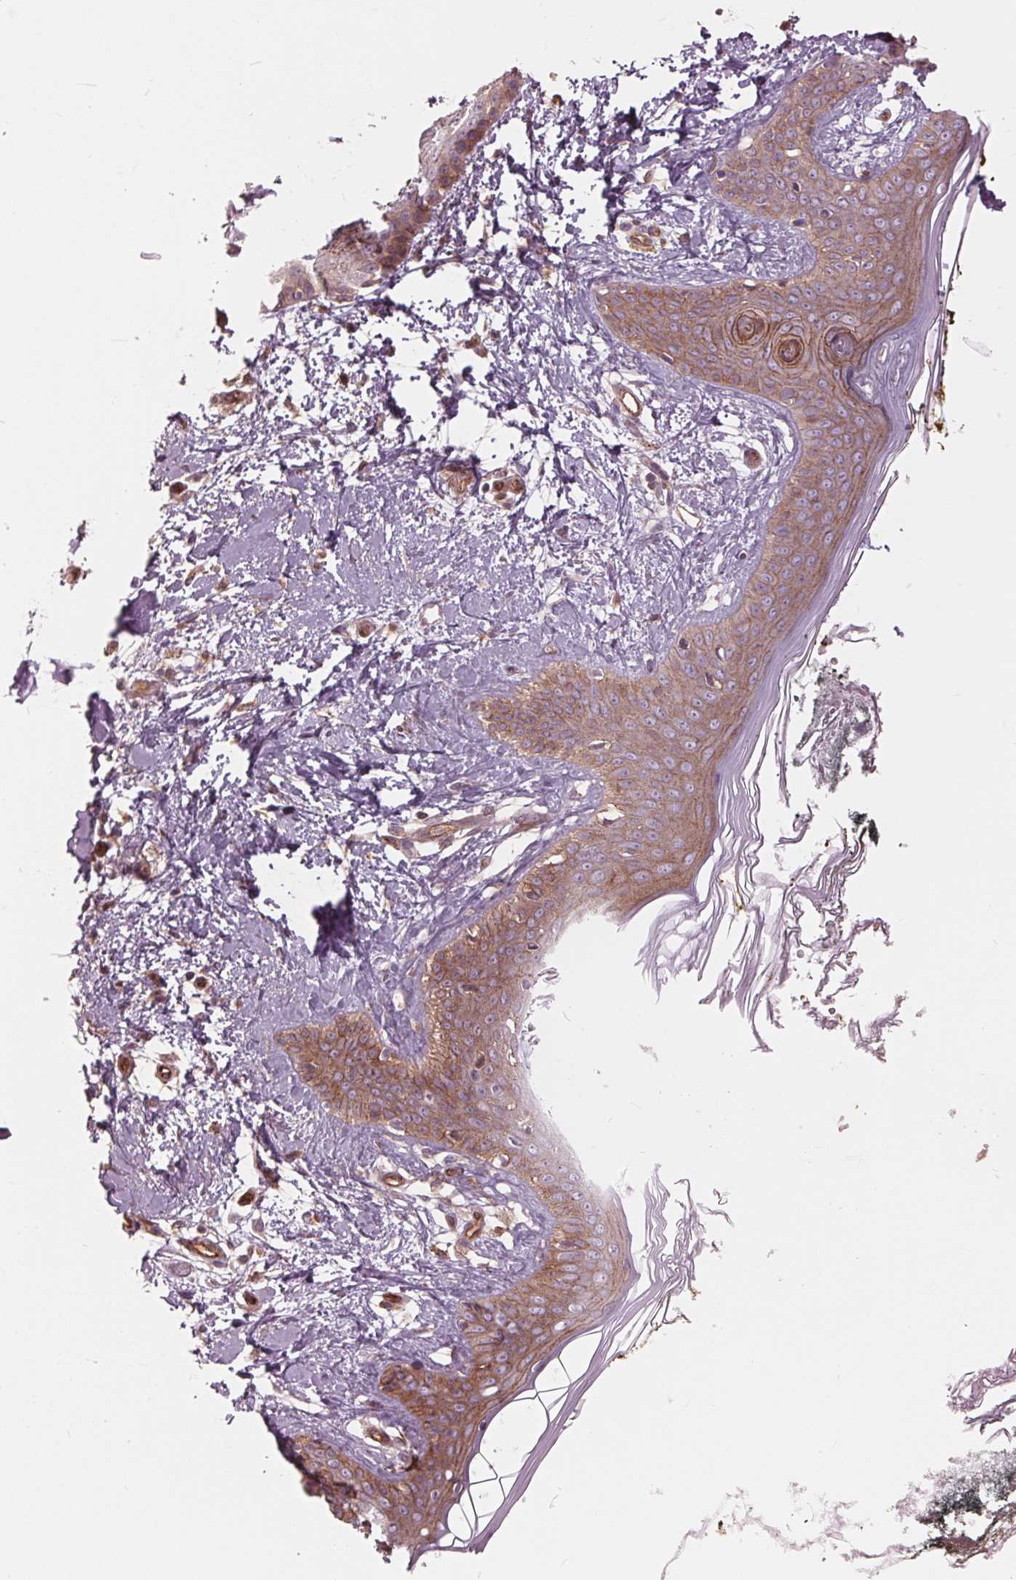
{"staining": {"intensity": "moderate", "quantity": "<25%", "location": "nuclear"}, "tissue": "skin", "cell_type": "Fibroblasts", "image_type": "normal", "snomed": [{"axis": "morphology", "description": "Normal tissue, NOS"}, {"axis": "topography", "description": "Skin"}], "caption": "A high-resolution micrograph shows immunohistochemistry (IHC) staining of benign skin, which exhibits moderate nuclear staining in approximately <25% of fibroblasts.", "gene": "TXNIP", "patient": {"sex": "female", "age": 34}}